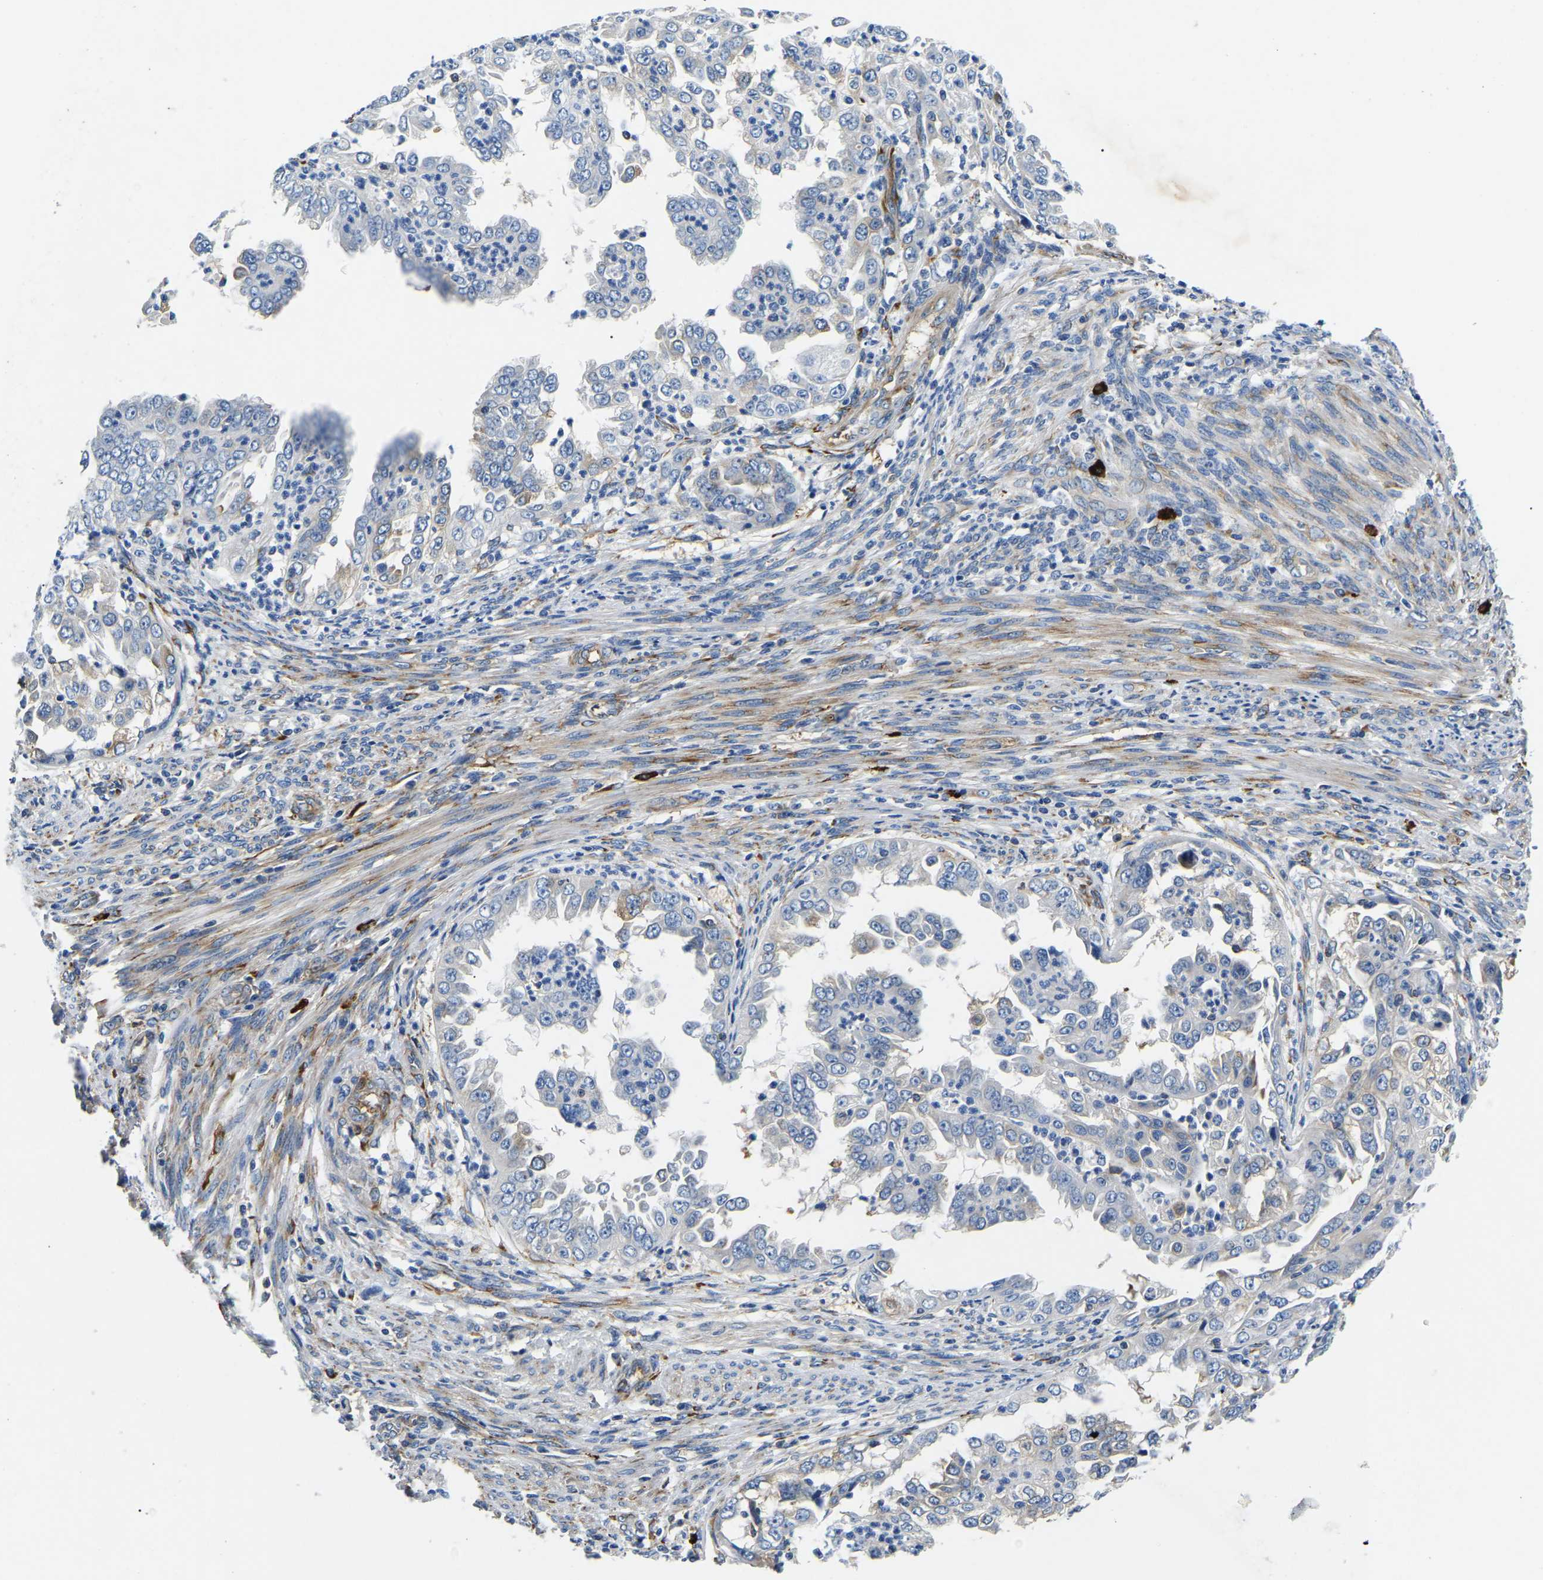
{"staining": {"intensity": "negative", "quantity": "none", "location": "none"}, "tissue": "endometrial cancer", "cell_type": "Tumor cells", "image_type": "cancer", "snomed": [{"axis": "morphology", "description": "Adenocarcinoma, NOS"}, {"axis": "topography", "description": "Endometrium"}], "caption": "A micrograph of endometrial adenocarcinoma stained for a protein demonstrates no brown staining in tumor cells.", "gene": "DUSP8", "patient": {"sex": "female", "age": 85}}